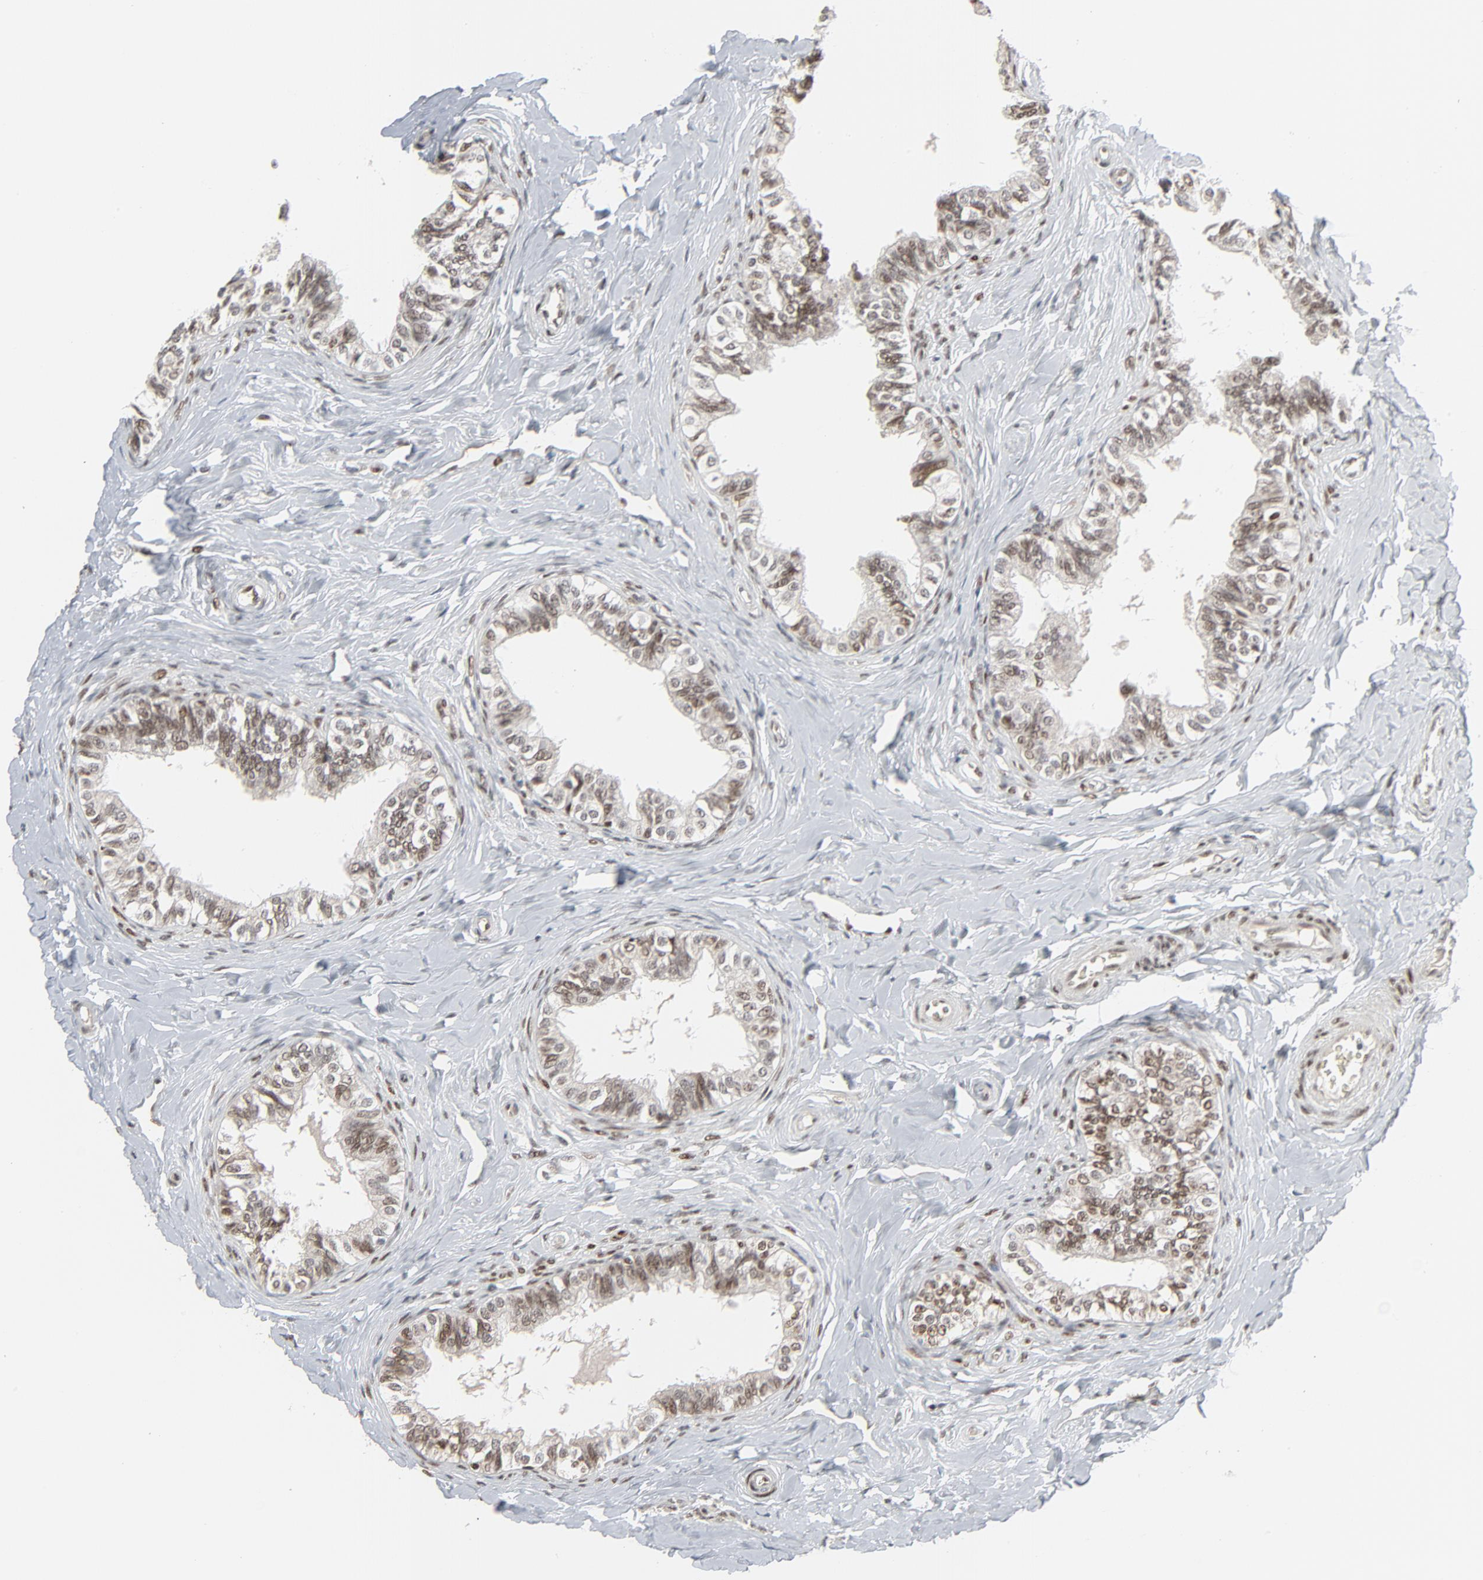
{"staining": {"intensity": "weak", "quantity": ">75%", "location": "nuclear"}, "tissue": "epididymis", "cell_type": "Glandular cells", "image_type": "normal", "snomed": [{"axis": "morphology", "description": "Normal tissue, NOS"}, {"axis": "topography", "description": "Soft tissue"}, {"axis": "topography", "description": "Epididymis"}], "caption": "Glandular cells reveal low levels of weak nuclear expression in about >75% of cells in benign human epididymis.", "gene": "CUX1", "patient": {"sex": "male", "age": 26}}